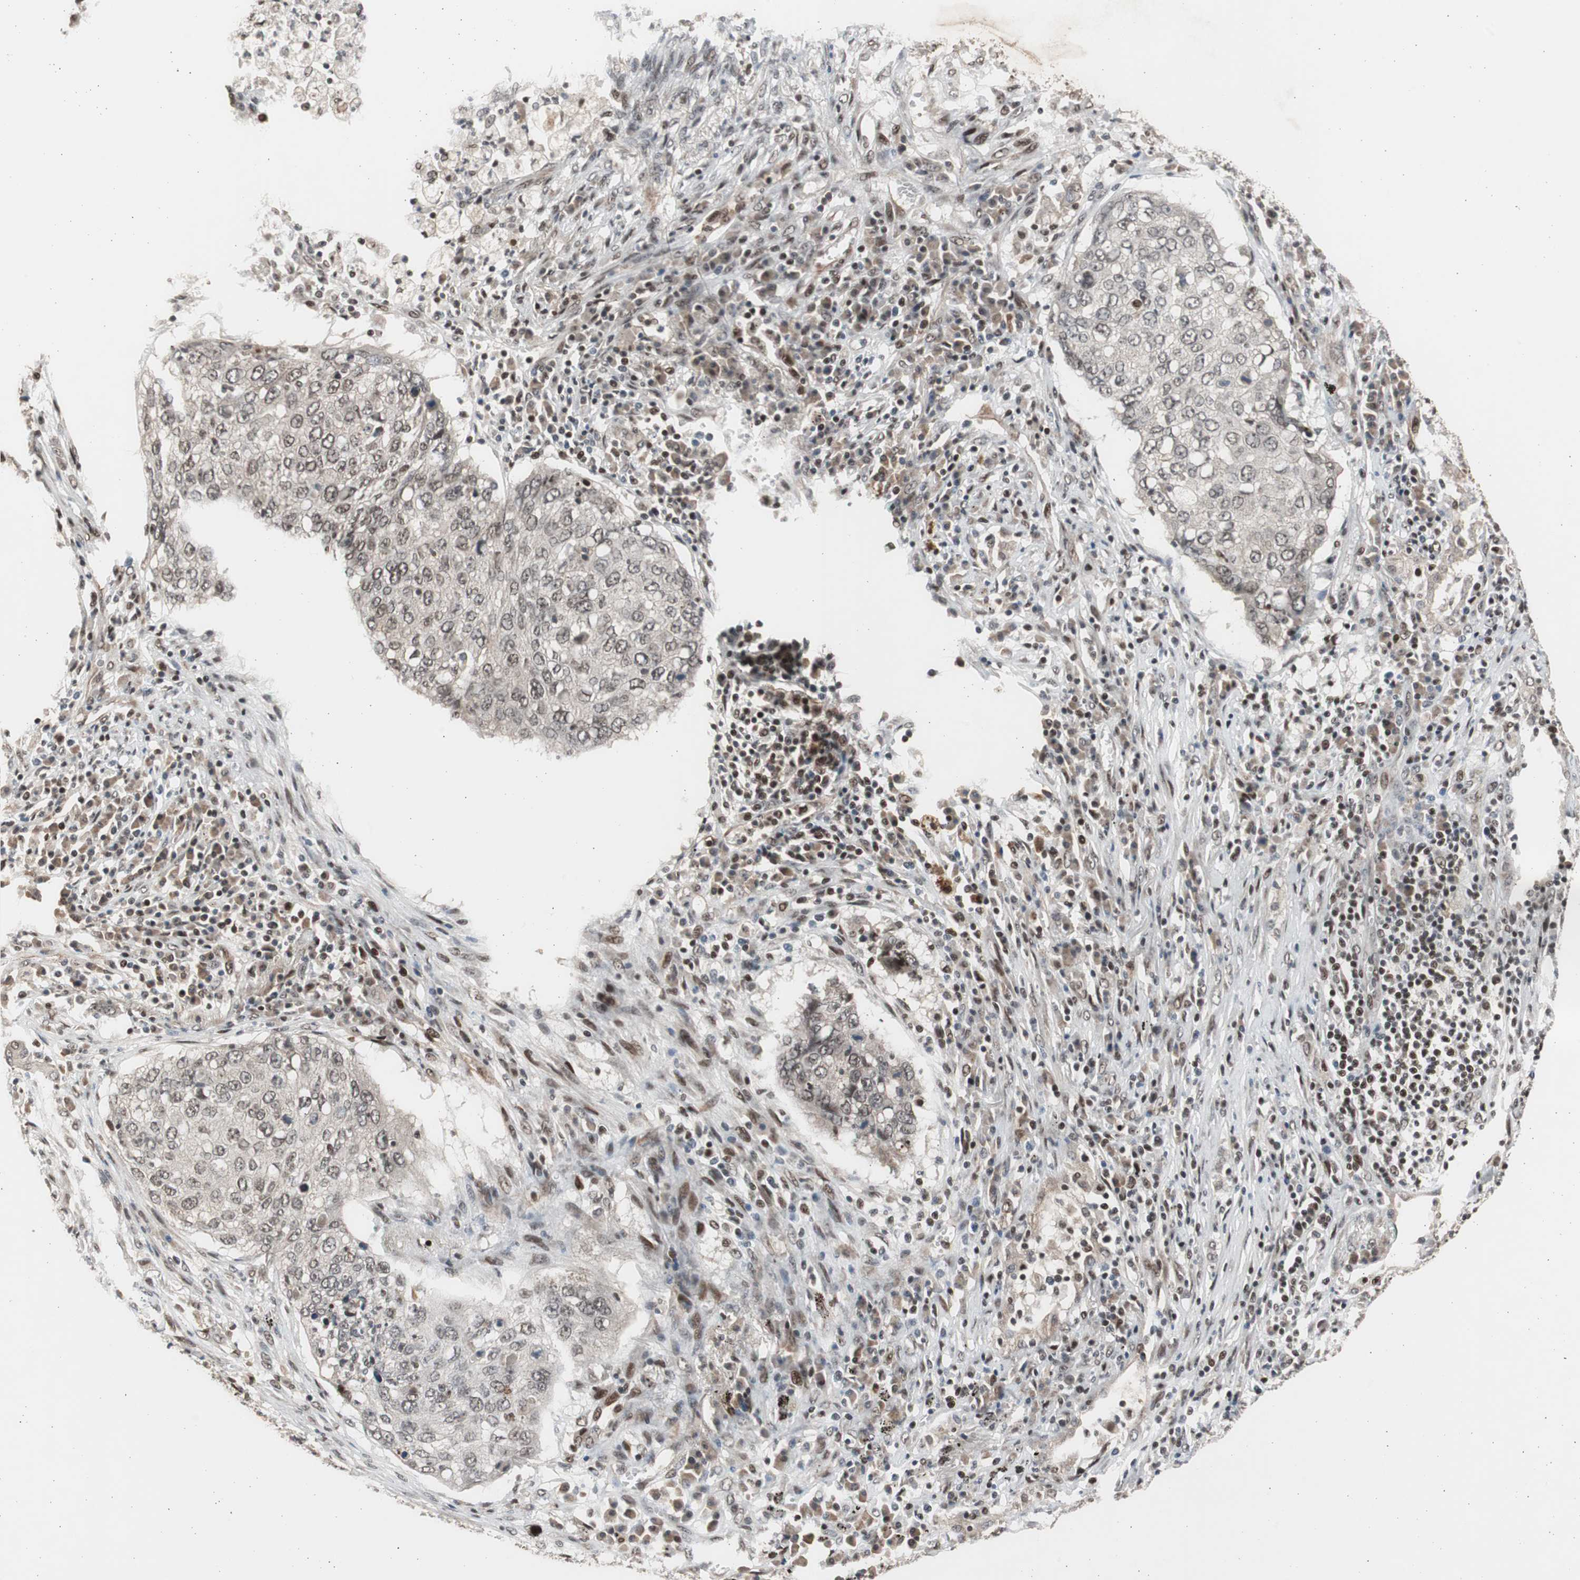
{"staining": {"intensity": "weak", "quantity": ">75%", "location": "nuclear"}, "tissue": "lung cancer", "cell_type": "Tumor cells", "image_type": "cancer", "snomed": [{"axis": "morphology", "description": "Squamous cell carcinoma, NOS"}, {"axis": "topography", "description": "Lung"}], "caption": "A micrograph showing weak nuclear positivity in approximately >75% of tumor cells in lung cancer, as visualized by brown immunohistochemical staining.", "gene": "RPA1", "patient": {"sex": "female", "age": 63}}